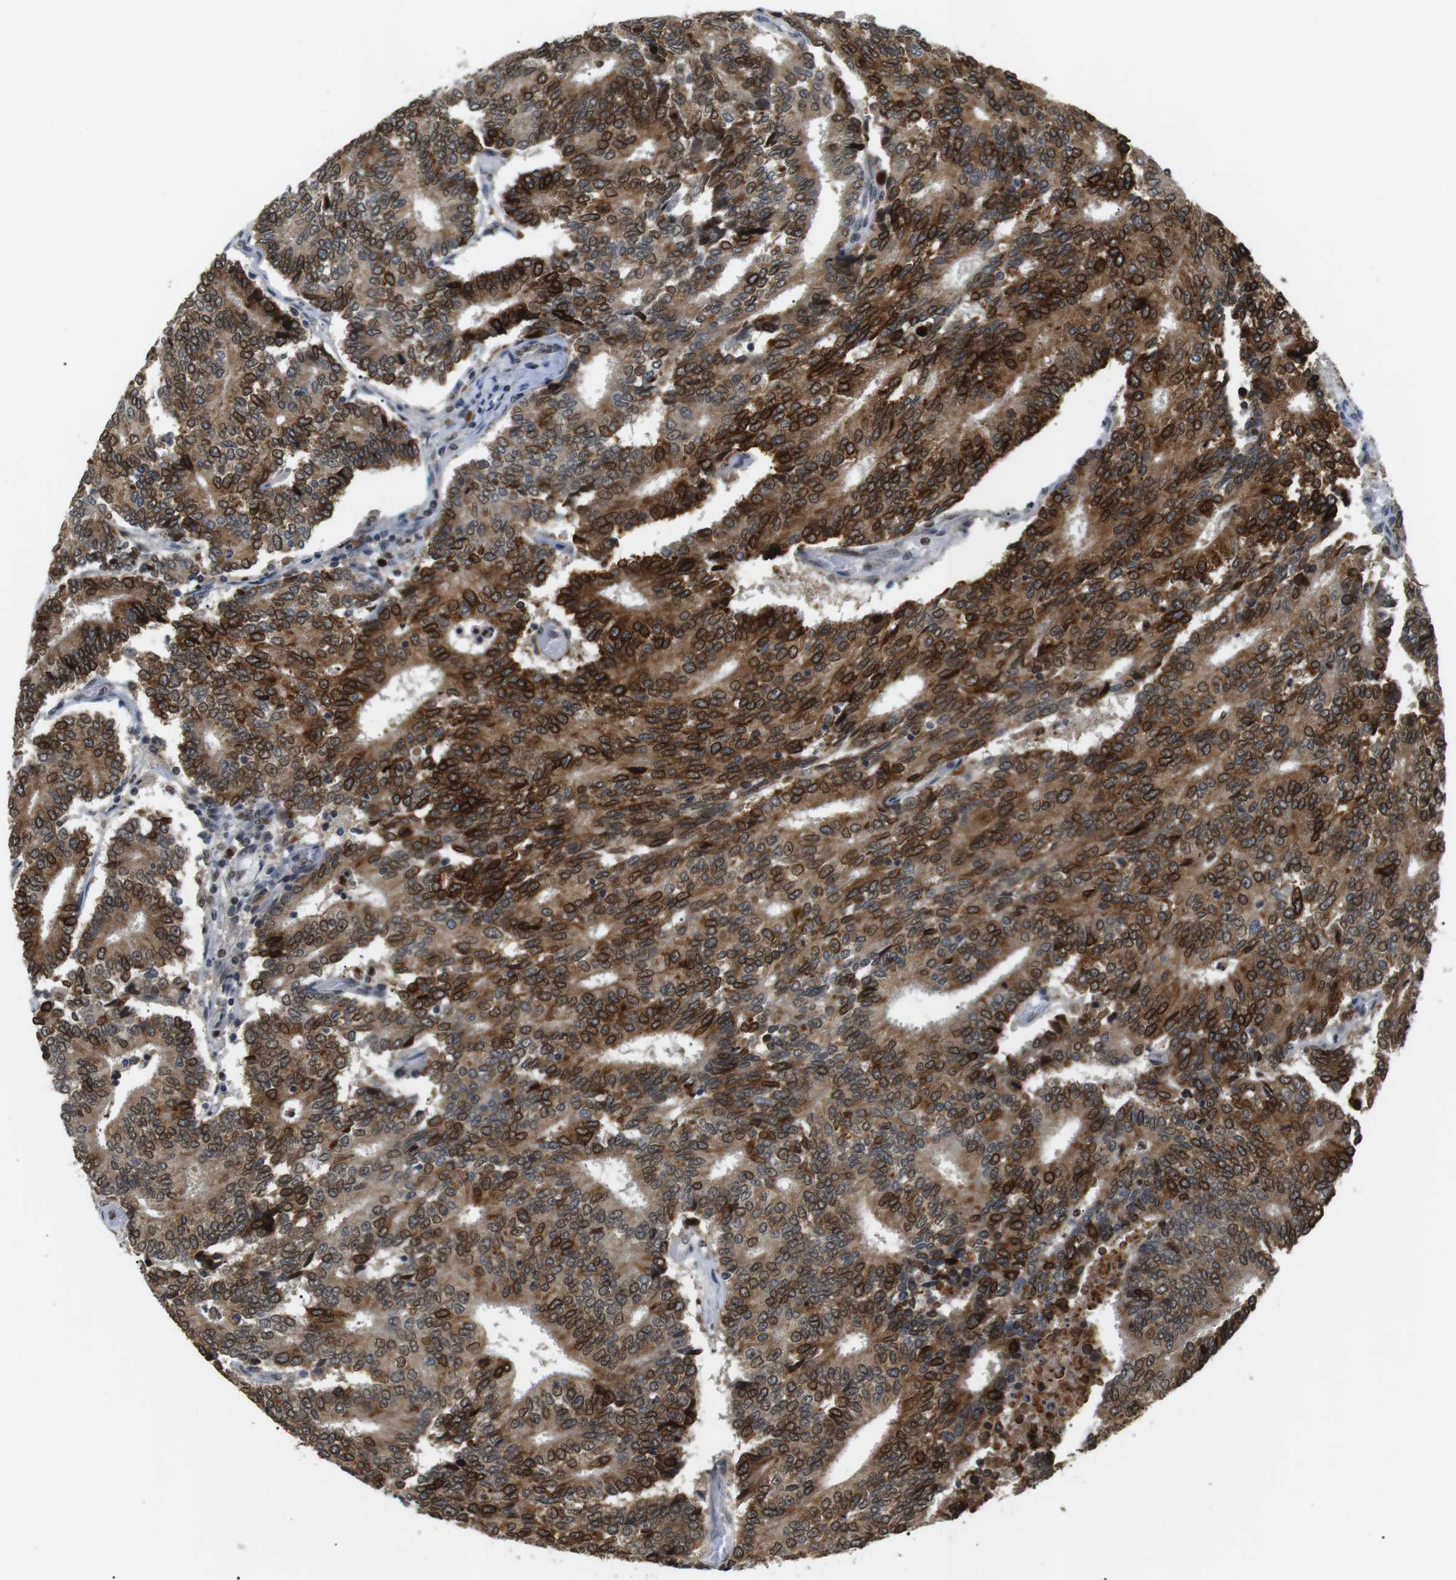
{"staining": {"intensity": "strong", "quantity": ">75%", "location": "cytoplasmic/membranous,nuclear"}, "tissue": "prostate cancer", "cell_type": "Tumor cells", "image_type": "cancer", "snomed": [{"axis": "morphology", "description": "Normal tissue, NOS"}, {"axis": "morphology", "description": "Adenocarcinoma, High grade"}, {"axis": "topography", "description": "Prostate"}, {"axis": "topography", "description": "Seminal veicle"}], "caption": "Approximately >75% of tumor cells in human prostate cancer reveal strong cytoplasmic/membranous and nuclear protein staining as visualized by brown immunohistochemical staining.", "gene": "ORAI3", "patient": {"sex": "male", "age": 55}}